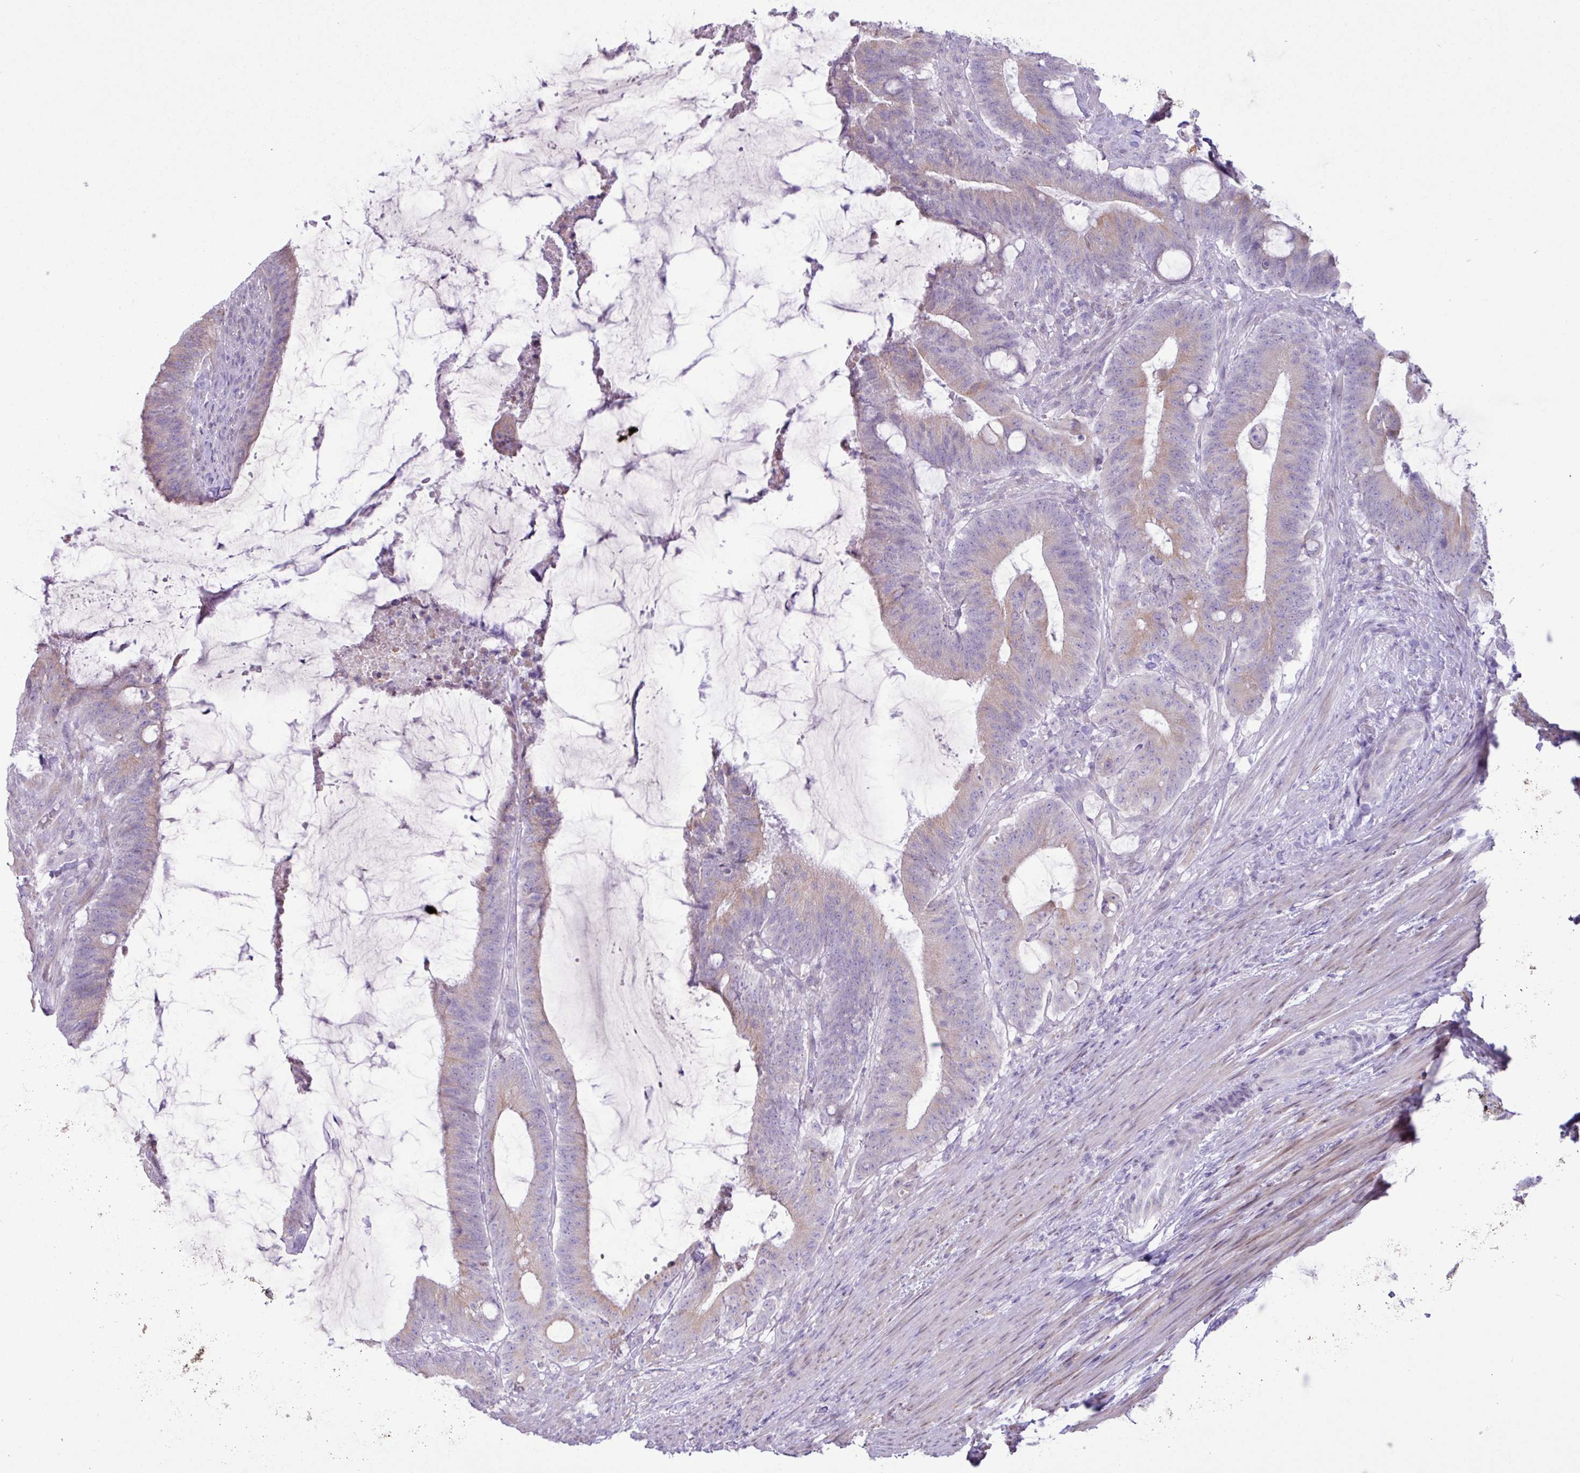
{"staining": {"intensity": "weak", "quantity": "25%-75%", "location": "cytoplasmic/membranous"}, "tissue": "colorectal cancer", "cell_type": "Tumor cells", "image_type": "cancer", "snomed": [{"axis": "morphology", "description": "Adenocarcinoma, NOS"}, {"axis": "topography", "description": "Colon"}], "caption": "Colorectal cancer stained for a protein (brown) exhibits weak cytoplasmic/membranous positive expression in approximately 25%-75% of tumor cells.", "gene": "SLC38A1", "patient": {"sex": "female", "age": 43}}